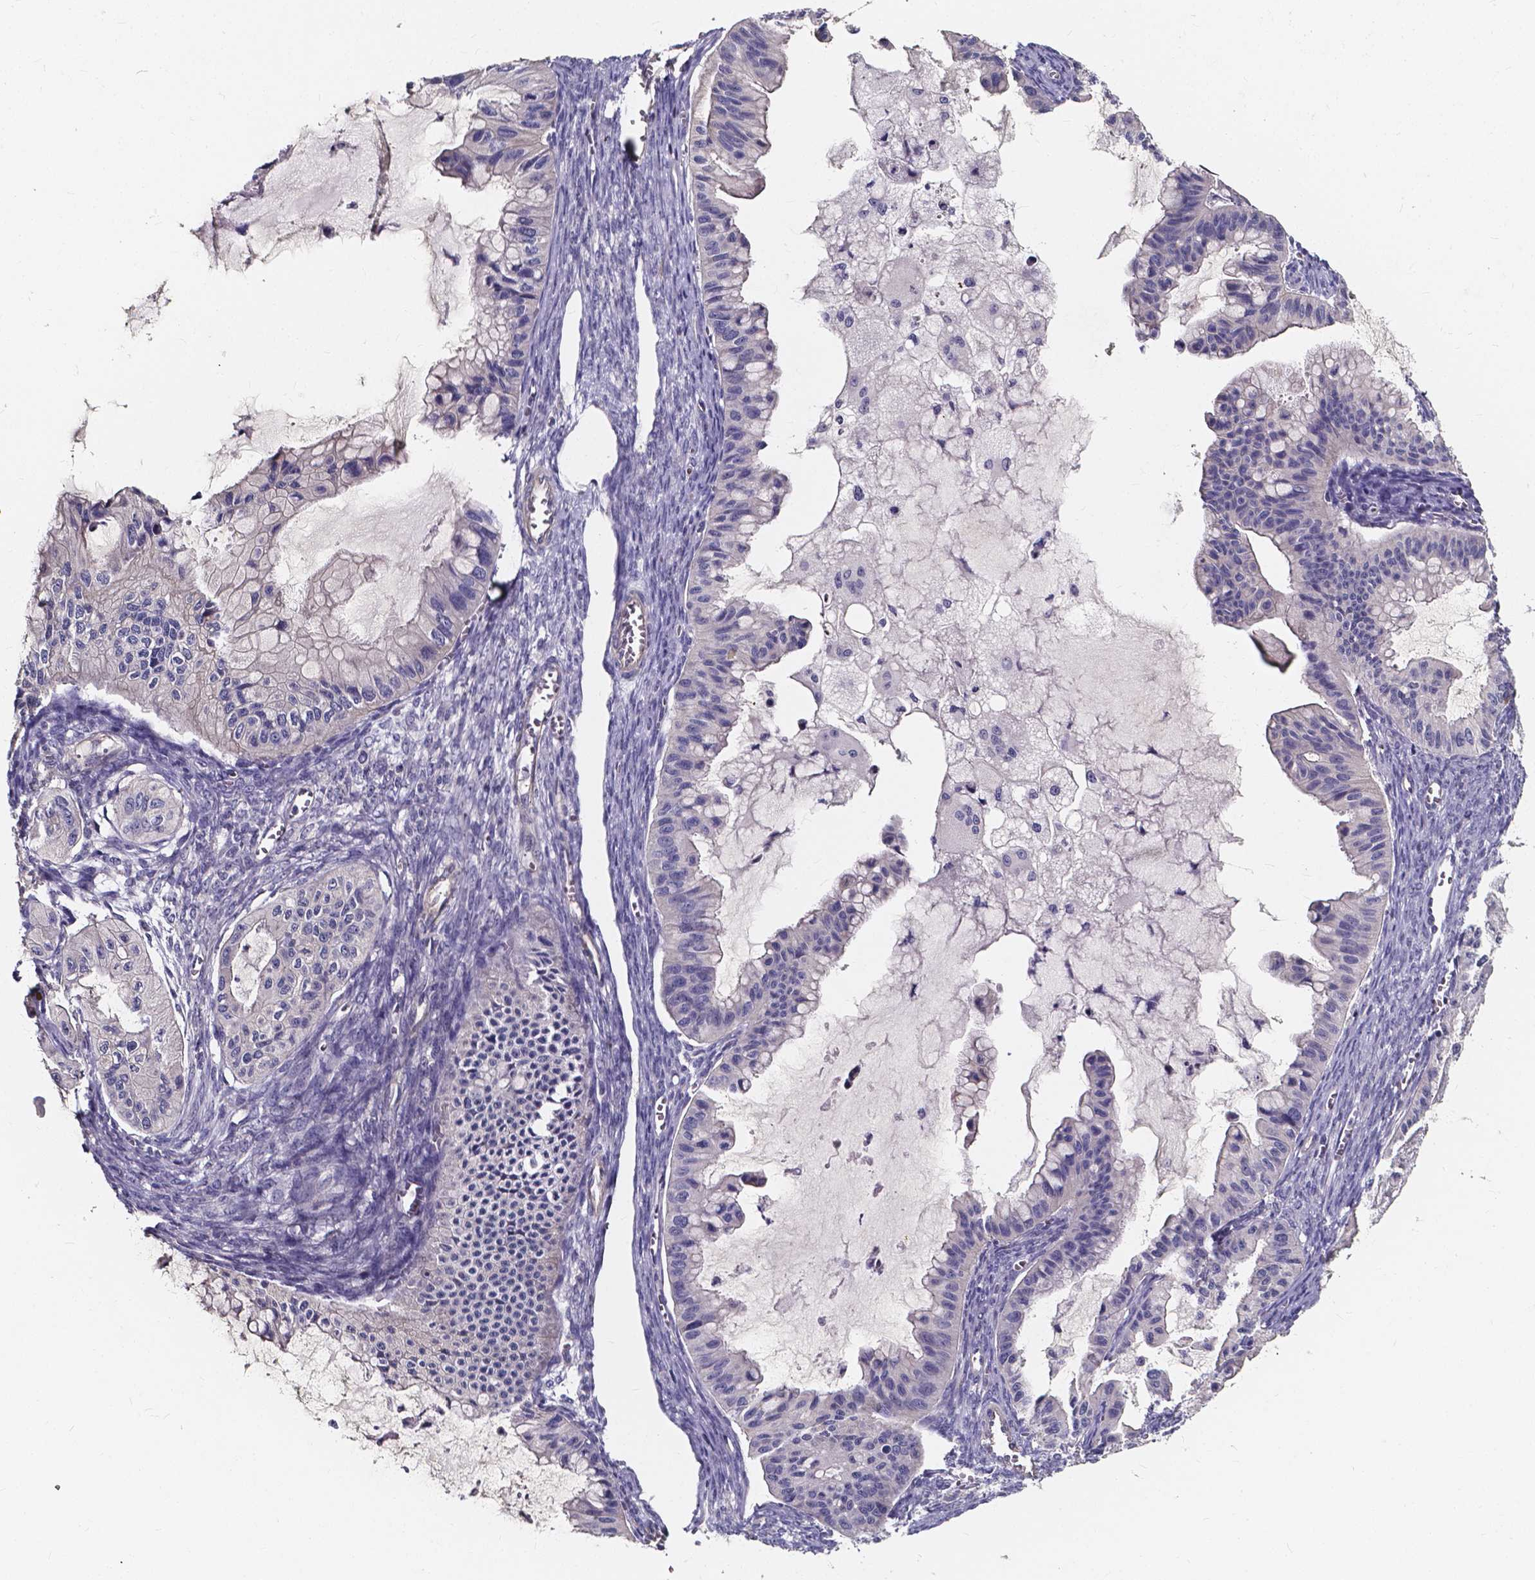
{"staining": {"intensity": "weak", "quantity": "<25%", "location": "cytoplasmic/membranous"}, "tissue": "ovarian cancer", "cell_type": "Tumor cells", "image_type": "cancer", "snomed": [{"axis": "morphology", "description": "Cystadenocarcinoma, mucinous, NOS"}, {"axis": "topography", "description": "Ovary"}], "caption": "There is no significant positivity in tumor cells of ovarian mucinous cystadenocarcinoma.", "gene": "THEMIS", "patient": {"sex": "female", "age": 72}}